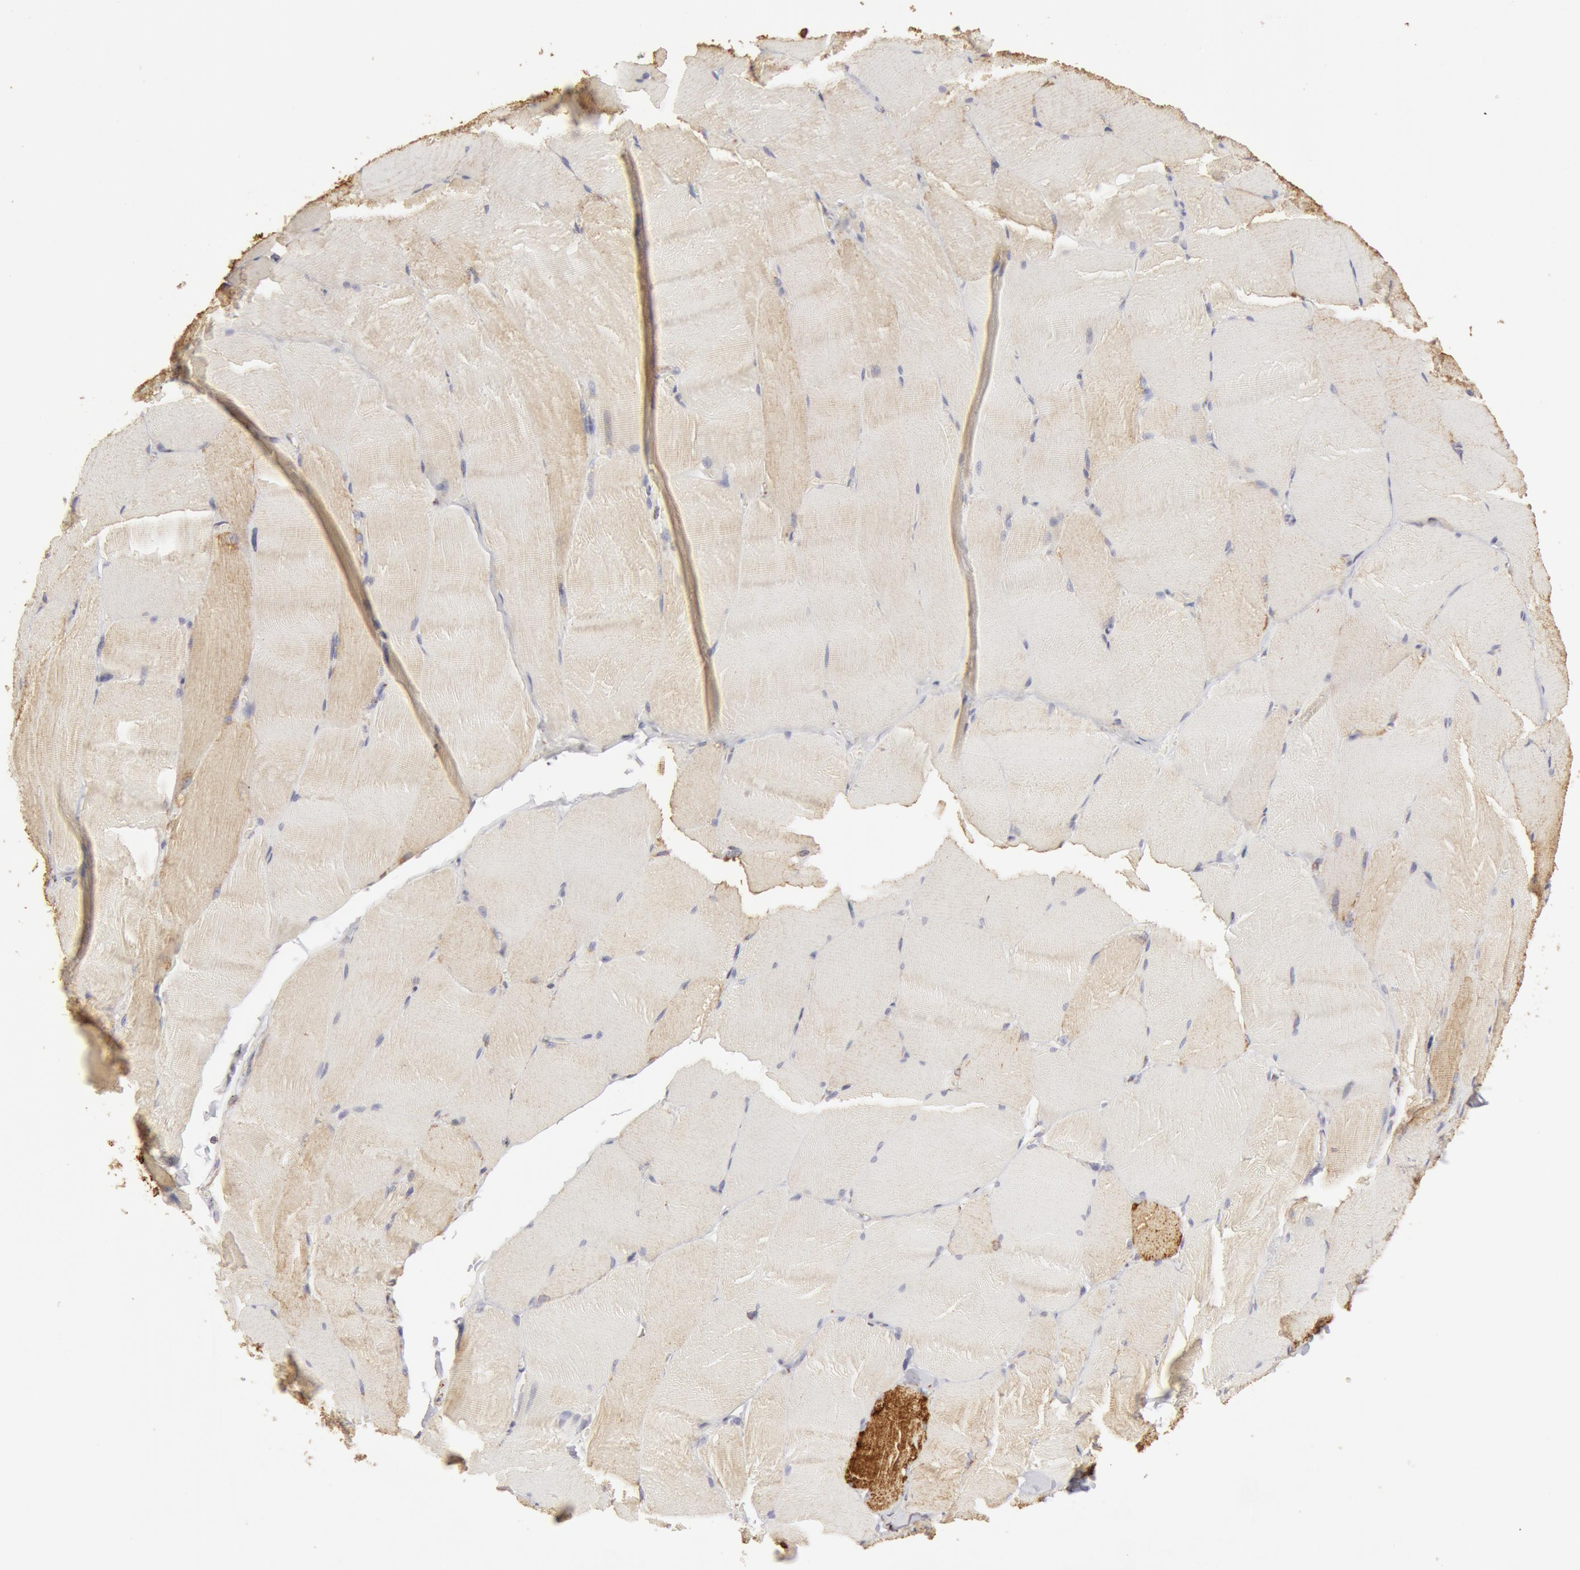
{"staining": {"intensity": "negative", "quantity": "none", "location": "none"}, "tissue": "skeletal muscle", "cell_type": "Myocytes", "image_type": "normal", "snomed": [{"axis": "morphology", "description": "Normal tissue, NOS"}, {"axis": "topography", "description": "Skeletal muscle"}], "caption": "Myocytes are negative for brown protein staining in benign skeletal muscle. (Brightfield microscopy of DAB IHC at high magnification).", "gene": "ATP5F1B", "patient": {"sex": "male", "age": 71}}